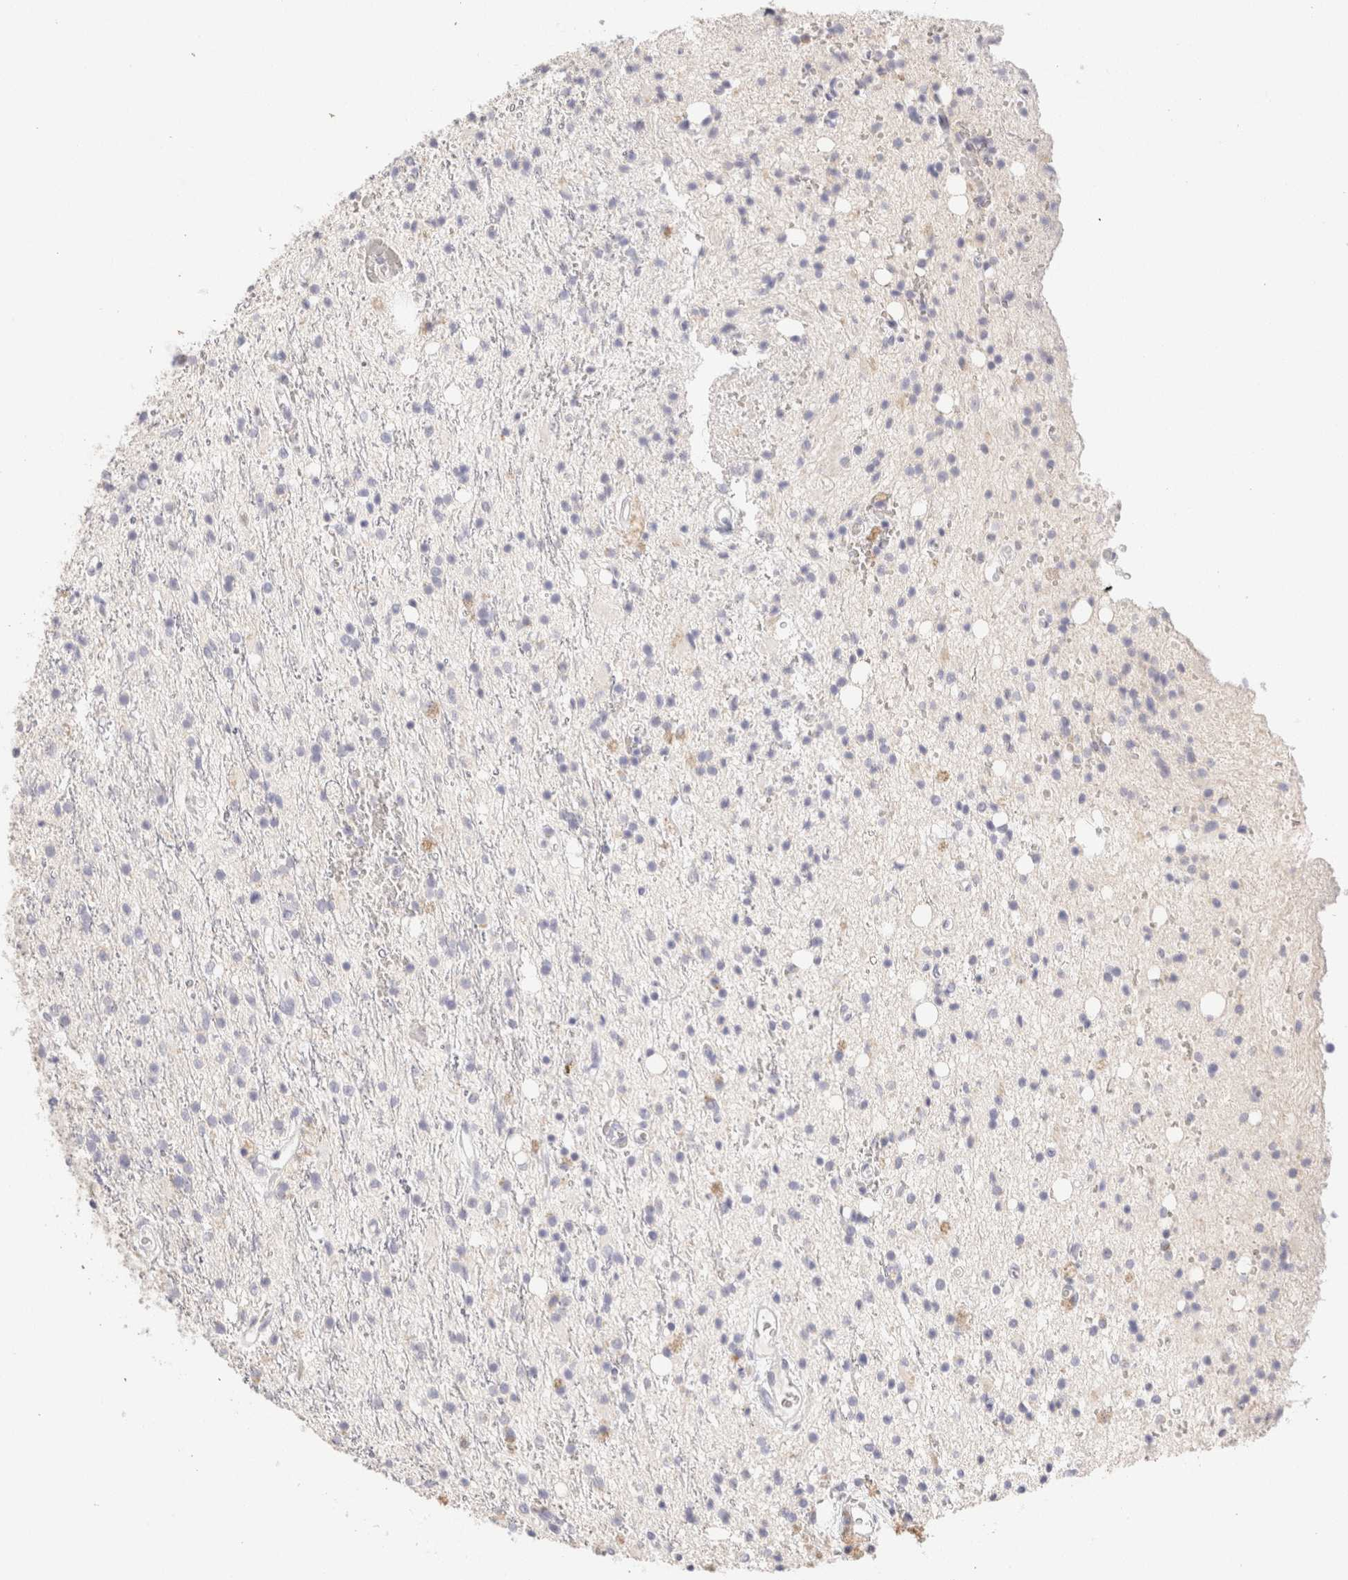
{"staining": {"intensity": "negative", "quantity": "none", "location": "none"}, "tissue": "glioma", "cell_type": "Tumor cells", "image_type": "cancer", "snomed": [{"axis": "morphology", "description": "Glioma, malignant, High grade"}, {"axis": "topography", "description": "Brain"}], "caption": "Micrograph shows no protein expression in tumor cells of malignant glioma (high-grade) tissue.", "gene": "SCGB2A2", "patient": {"sex": "male", "age": 47}}